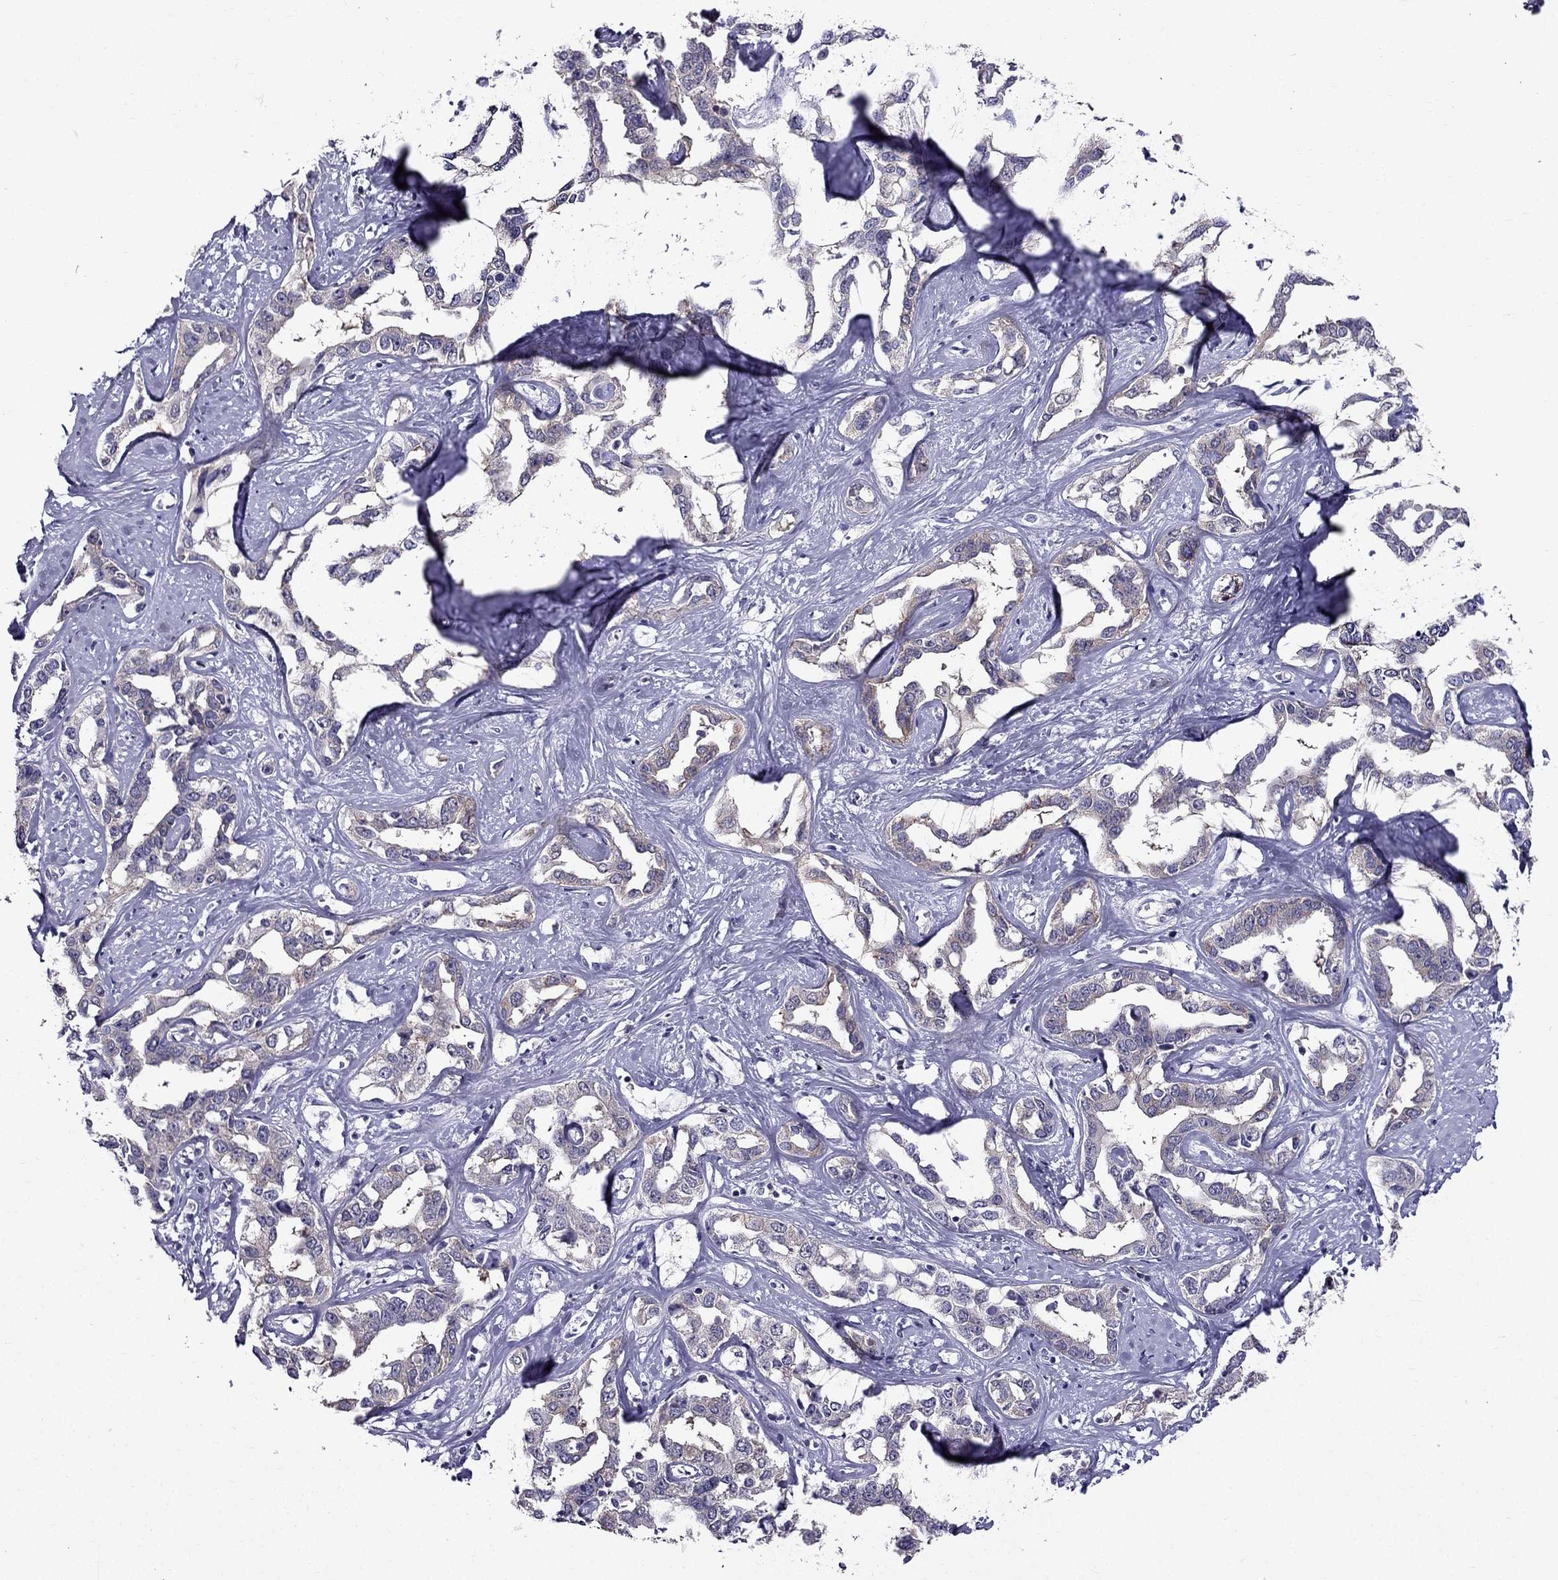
{"staining": {"intensity": "negative", "quantity": "none", "location": "none"}, "tissue": "liver cancer", "cell_type": "Tumor cells", "image_type": "cancer", "snomed": [{"axis": "morphology", "description": "Cholangiocarcinoma"}, {"axis": "topography", "description": "Liver"}], "caption": "Tumor cells show no significant protein staining in liver cancer.", "gene": "AAK1", "patient": {"sex": "male", "age": 59}}